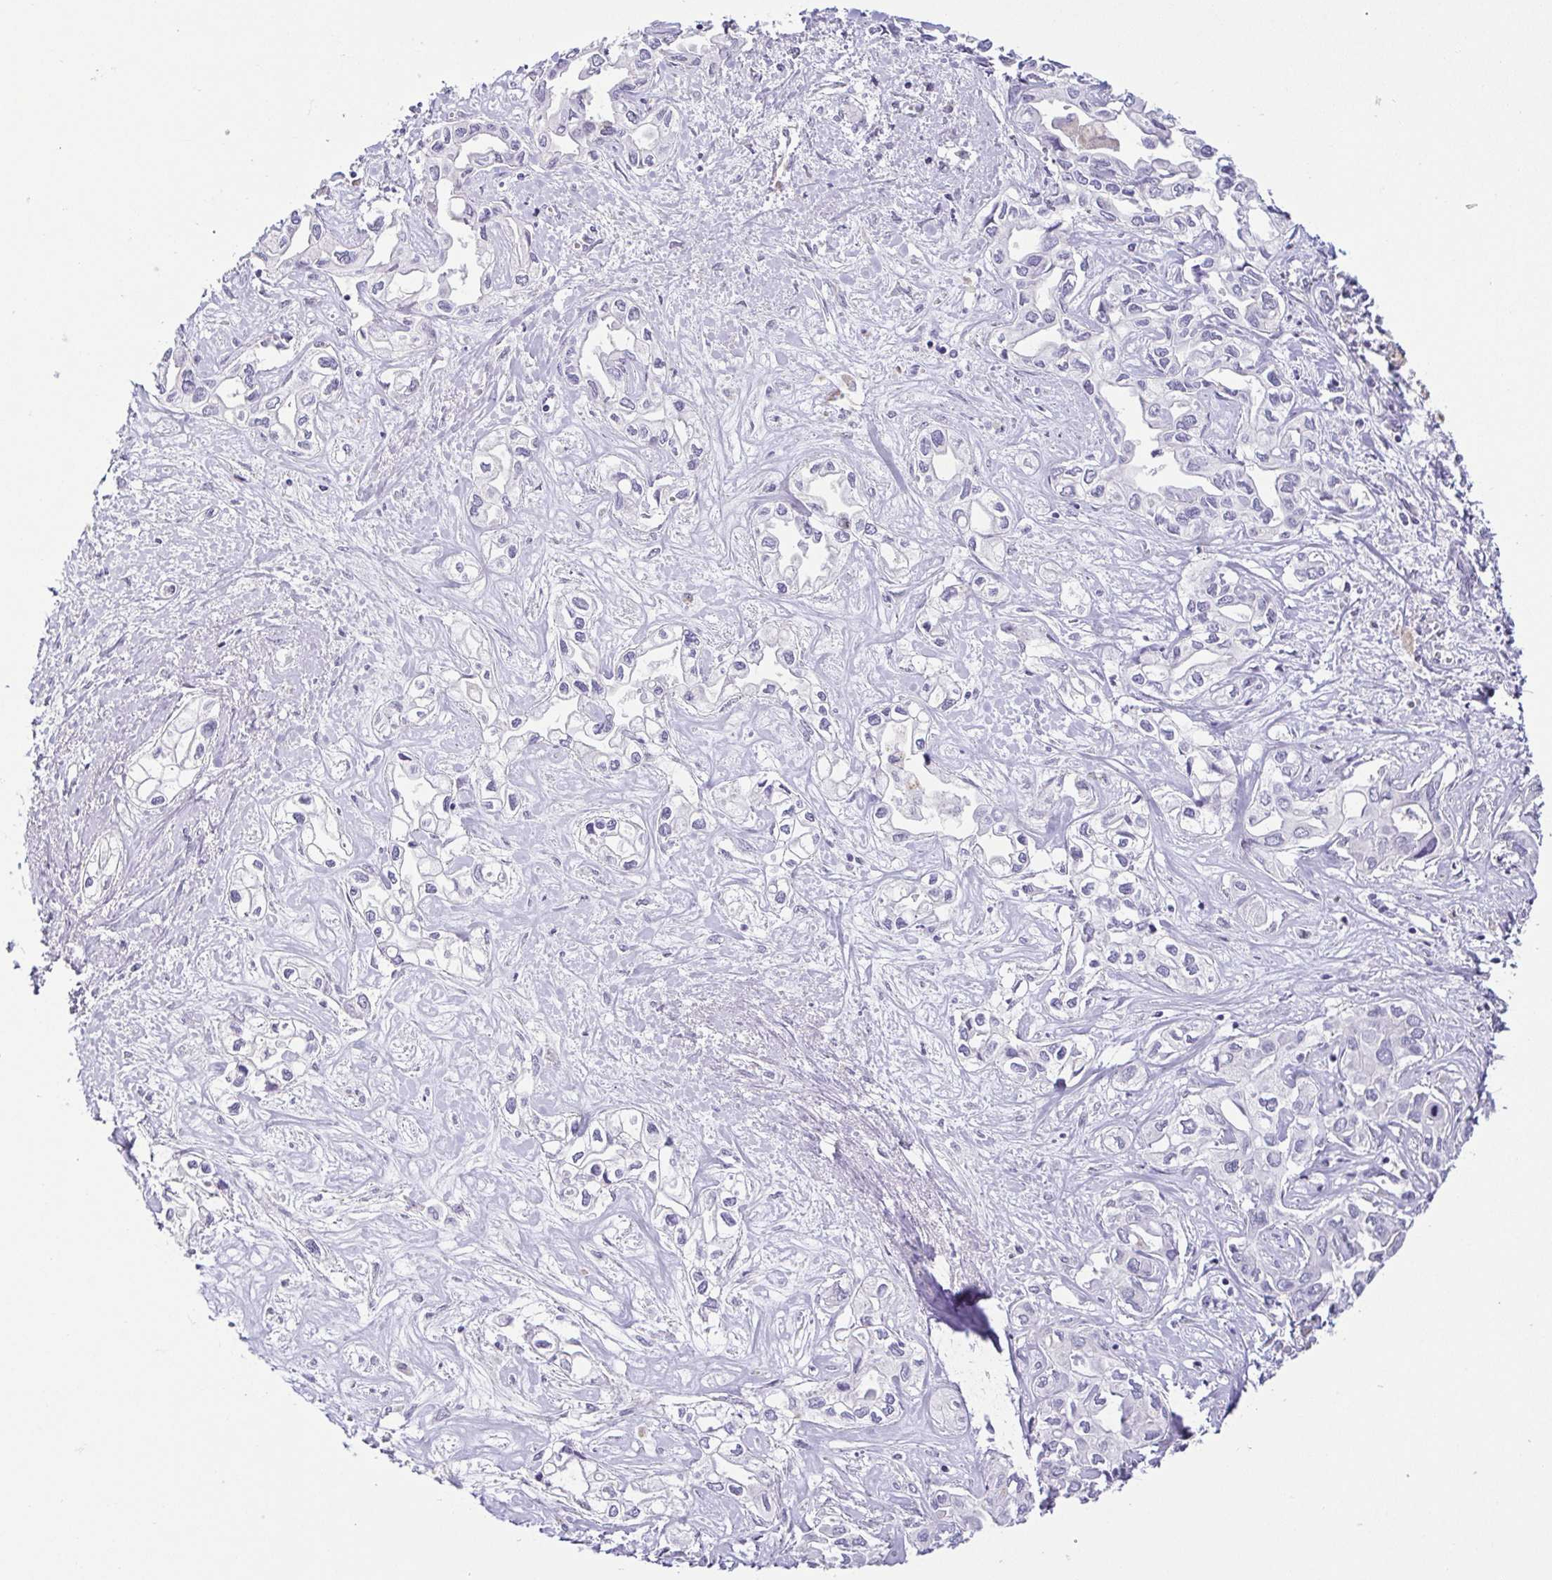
{"staining": {"intensity": "negative", "quantity": "none", "location": "none"}, "tissue": "liver cancer", "cell_type": "Tumor cells", "image_type": "cancer", "snomed": [{"axis": "morphology", "description": "Cholangiocarcinoma"}, {"axis": "topography", "description": "Liver"}], "caption": "The immunohistochemistry (IHC) histopathology image has no significant expression in tumor cells of liver cancer tissue.", "gene": "TCF3", "patient": {"sex": "female", "age": 64}}